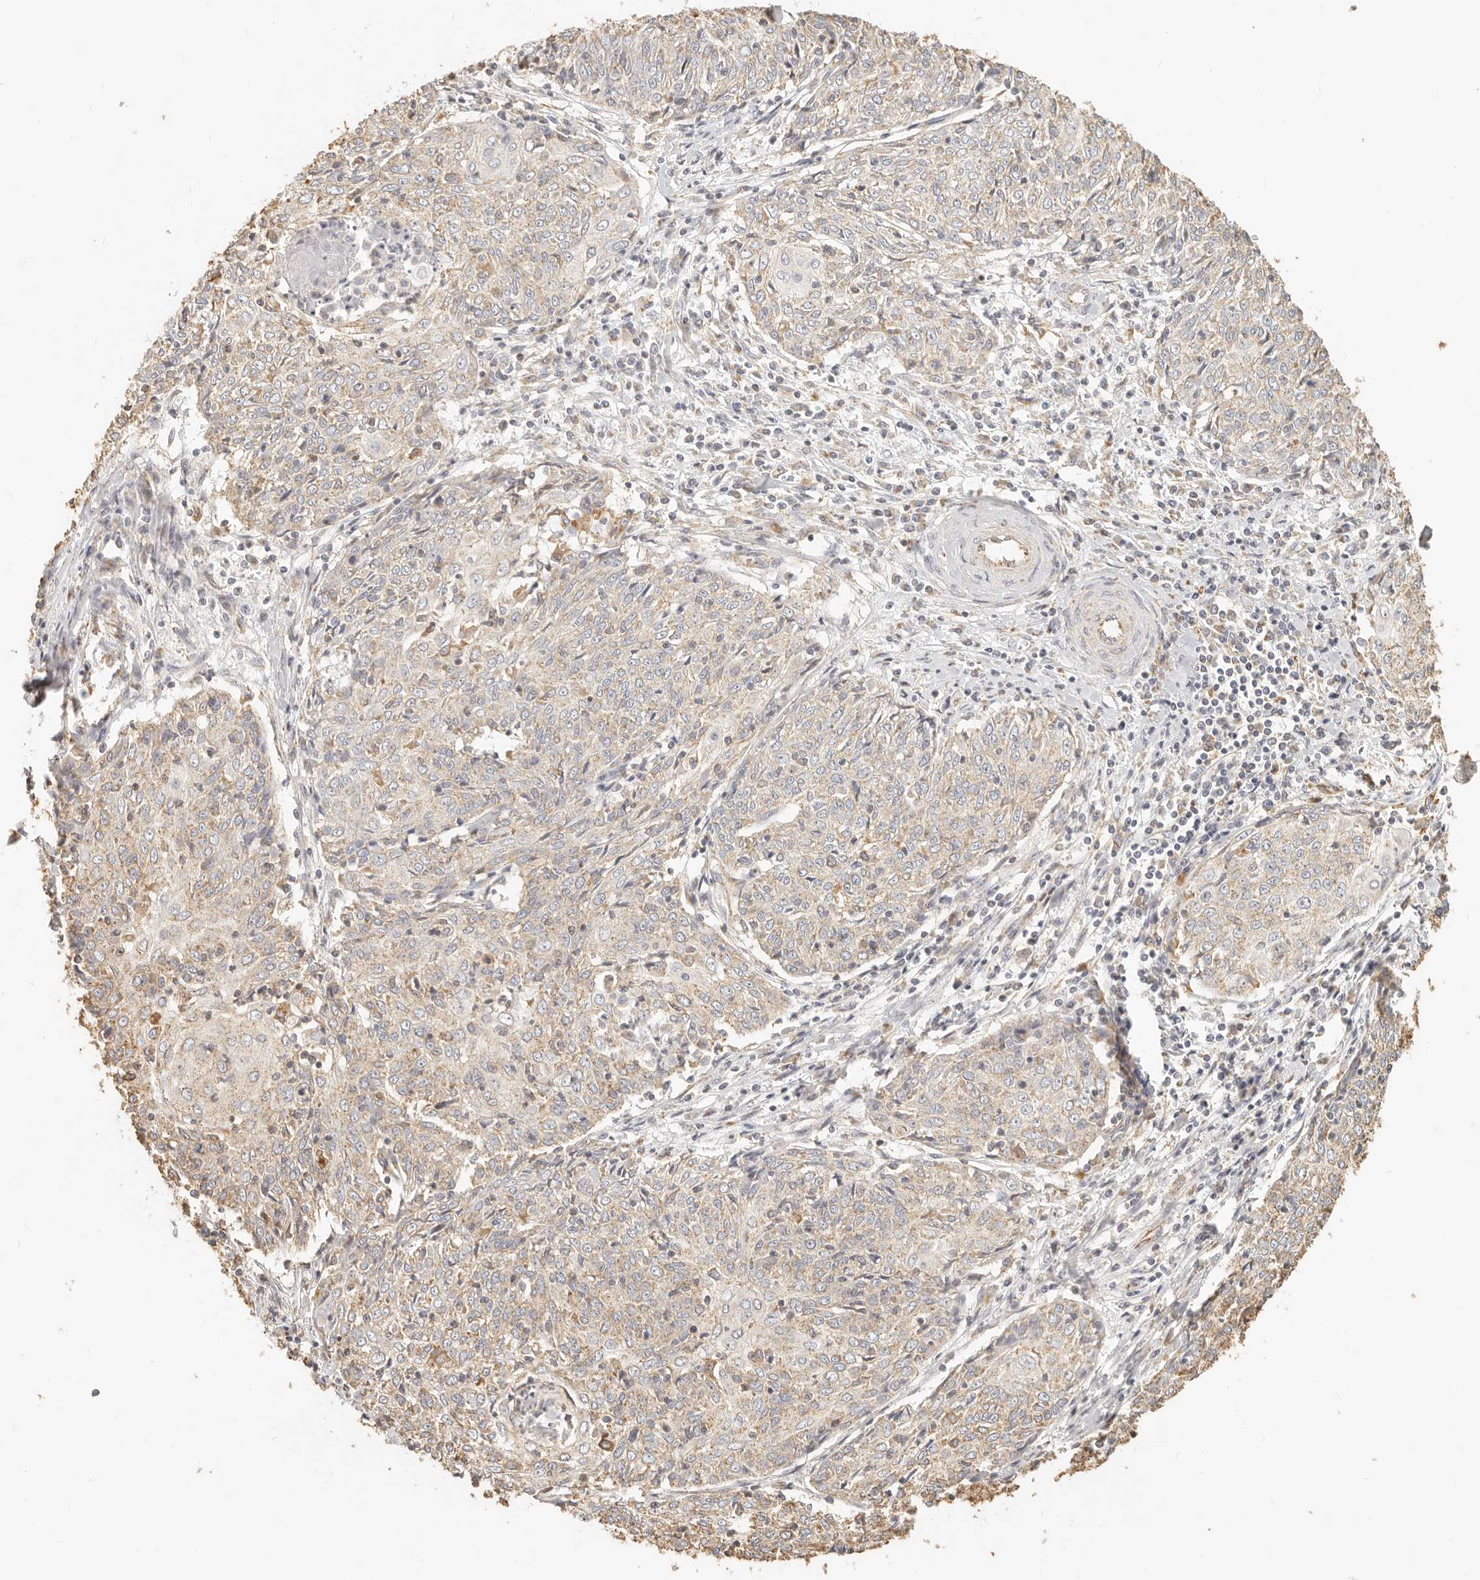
{"staining": {"intensity": "weak", "quantity": "25%-75%", "location": "cytoplasmic/membranous"}, "tissue": "cervical cancer", "cell_type": "Tumor cells", "image_type": "cancer", "snomed": [{"axis": "morphology", "description": "Squamous cell carcinoma, NOS"}, {"axis": "topography", "description": "Cervix"}], "caption": "Brown immunohistochemical staining in squamous cell carcinoma (cervical) displays weak cytoplasmic/membranous expression in about 25%-75% of tumor cells. (DAB (3,3'-diaminobenzidine) = brown stain, brightfield microscopy at high magnification).", "gene": "CNMD", "patient": {"sex": "female", "age": 48}}